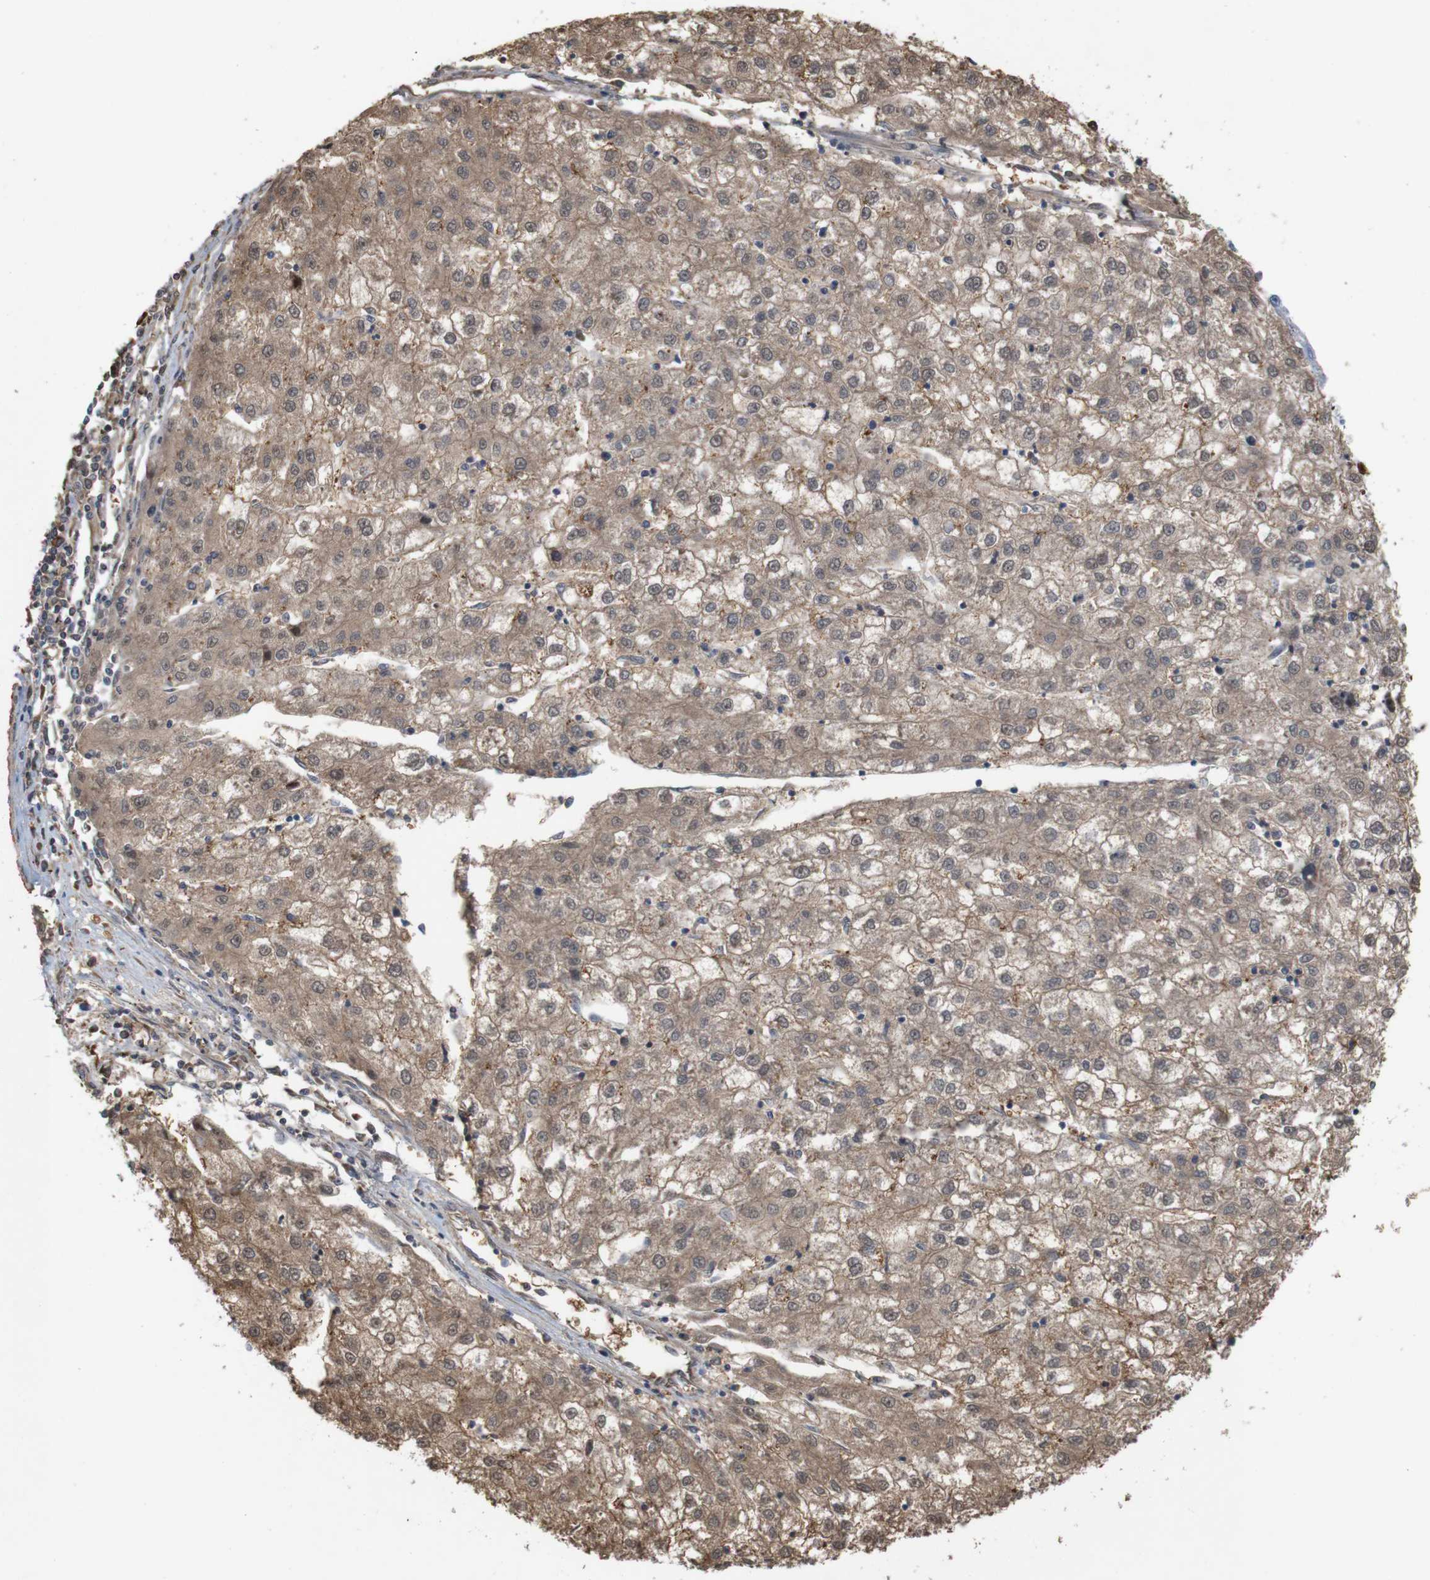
{"staining": {"intensity": "moderate", "quantity": ">75%", "location": "cytoplasmic/membranous"}, "tissue": "liver cancer", "cell_type": "Tumor cells", "image_type": "cancer", "snomed": [{"axis": "morphology", "description": "Carcinoma, Hepatocellular, NOS"}, {"axis": "topography", "description": "Liver"}], "caption": "Immunohistochemical staining of liver hepatocellular carcinoma reveals moderate cytoplasmic/membranous protein expression in approximately >75% of tumor cells.", "gene": "MYEOV", "patient": {"sex": "male", "age": 72}}